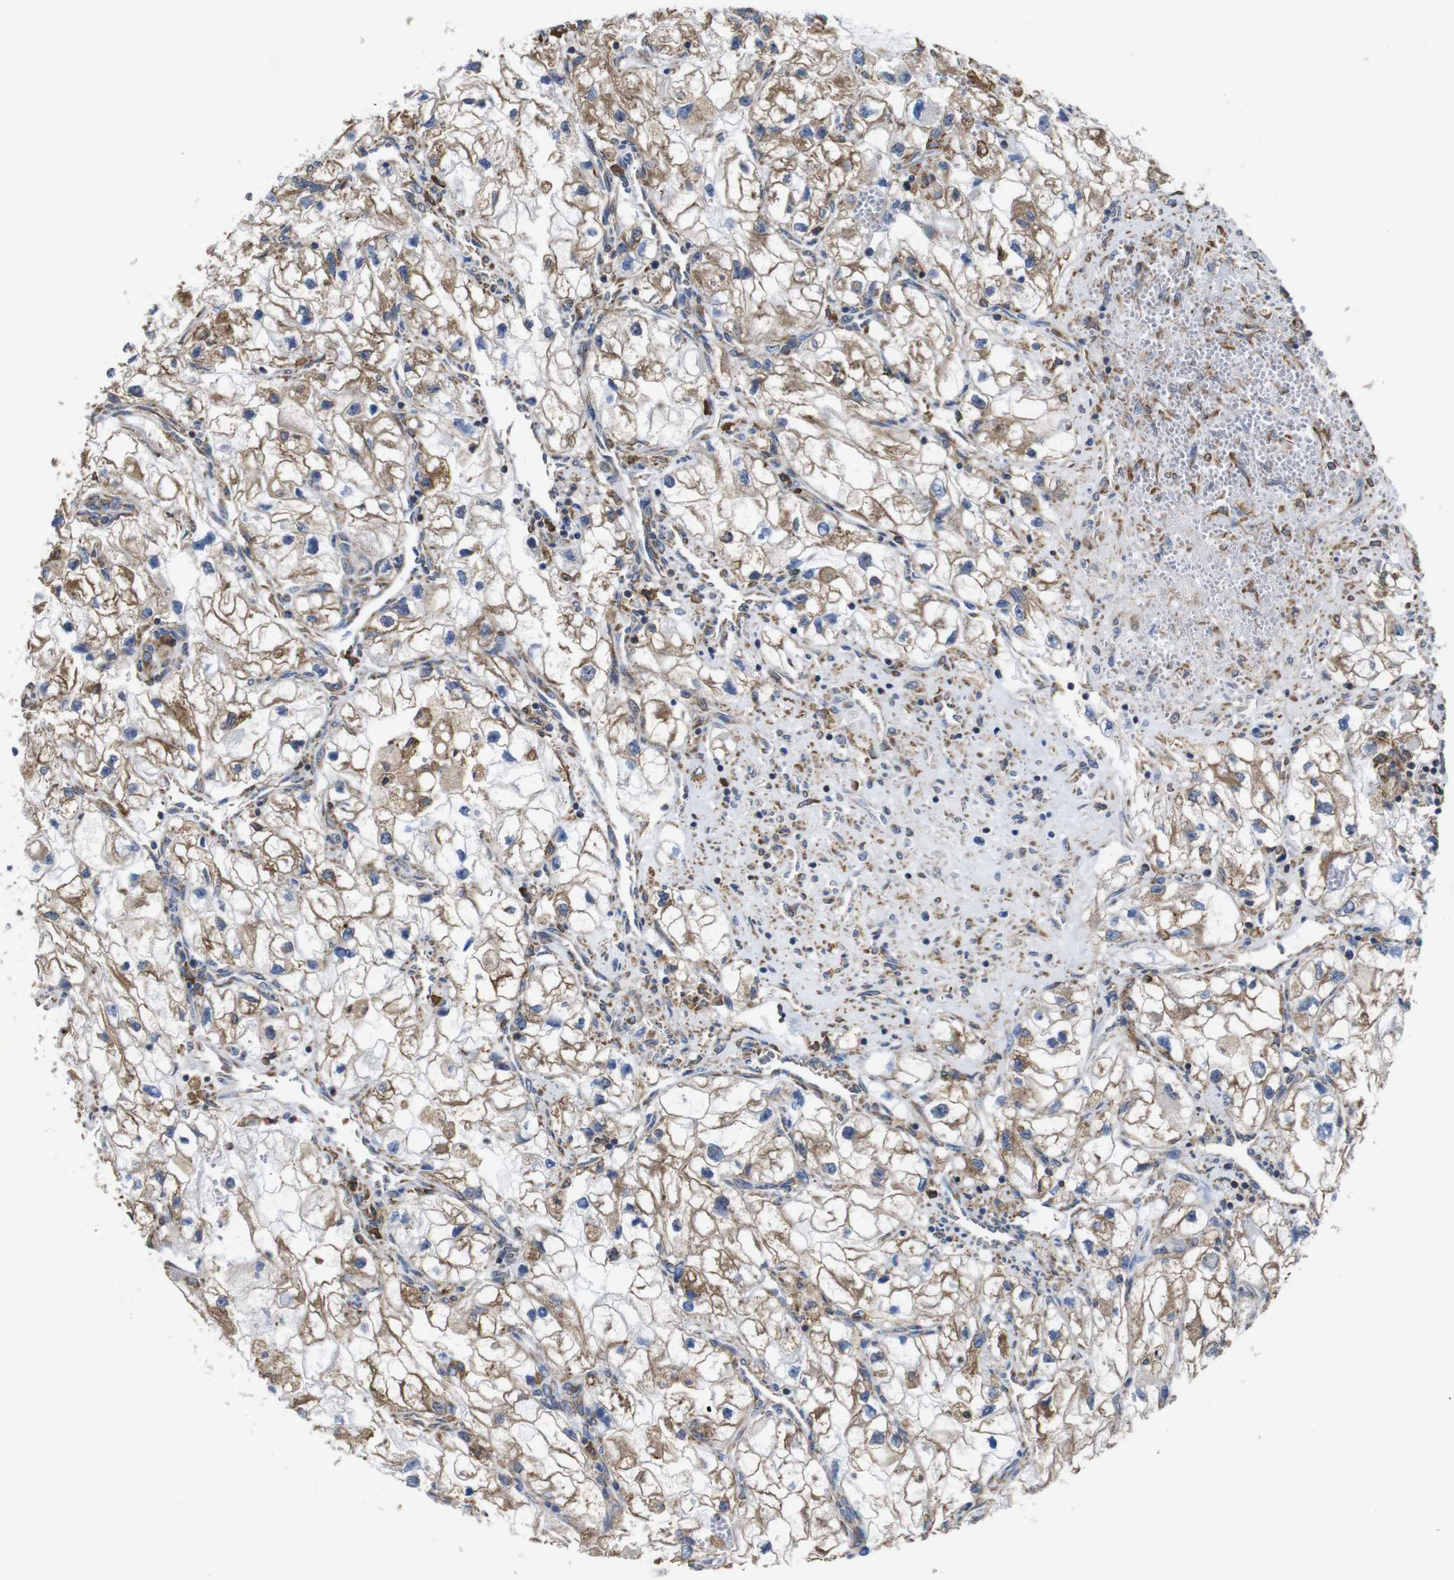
{"staining": {"intensity": "moderate", "quantity": ">75%", "location": "cytoplasmic/membranous"}, "tissue": "renal cancer", "cell_type": "Tumor cells", "image_type": "cancer", "snomed": [{"axis": "morphology", "description": "Adenocarcinoma, NOS"}, {"axis": "topography", "description": "Kidney"}], "caption": "Immunohistochemical staining of human adenocarcinoma (renal) reveals moderate cytoplasmic/membranous protein staining in approximately >75% of tumor cells.", "gene": "PPIB", "patient": {"sex": "female", "age": 70}}